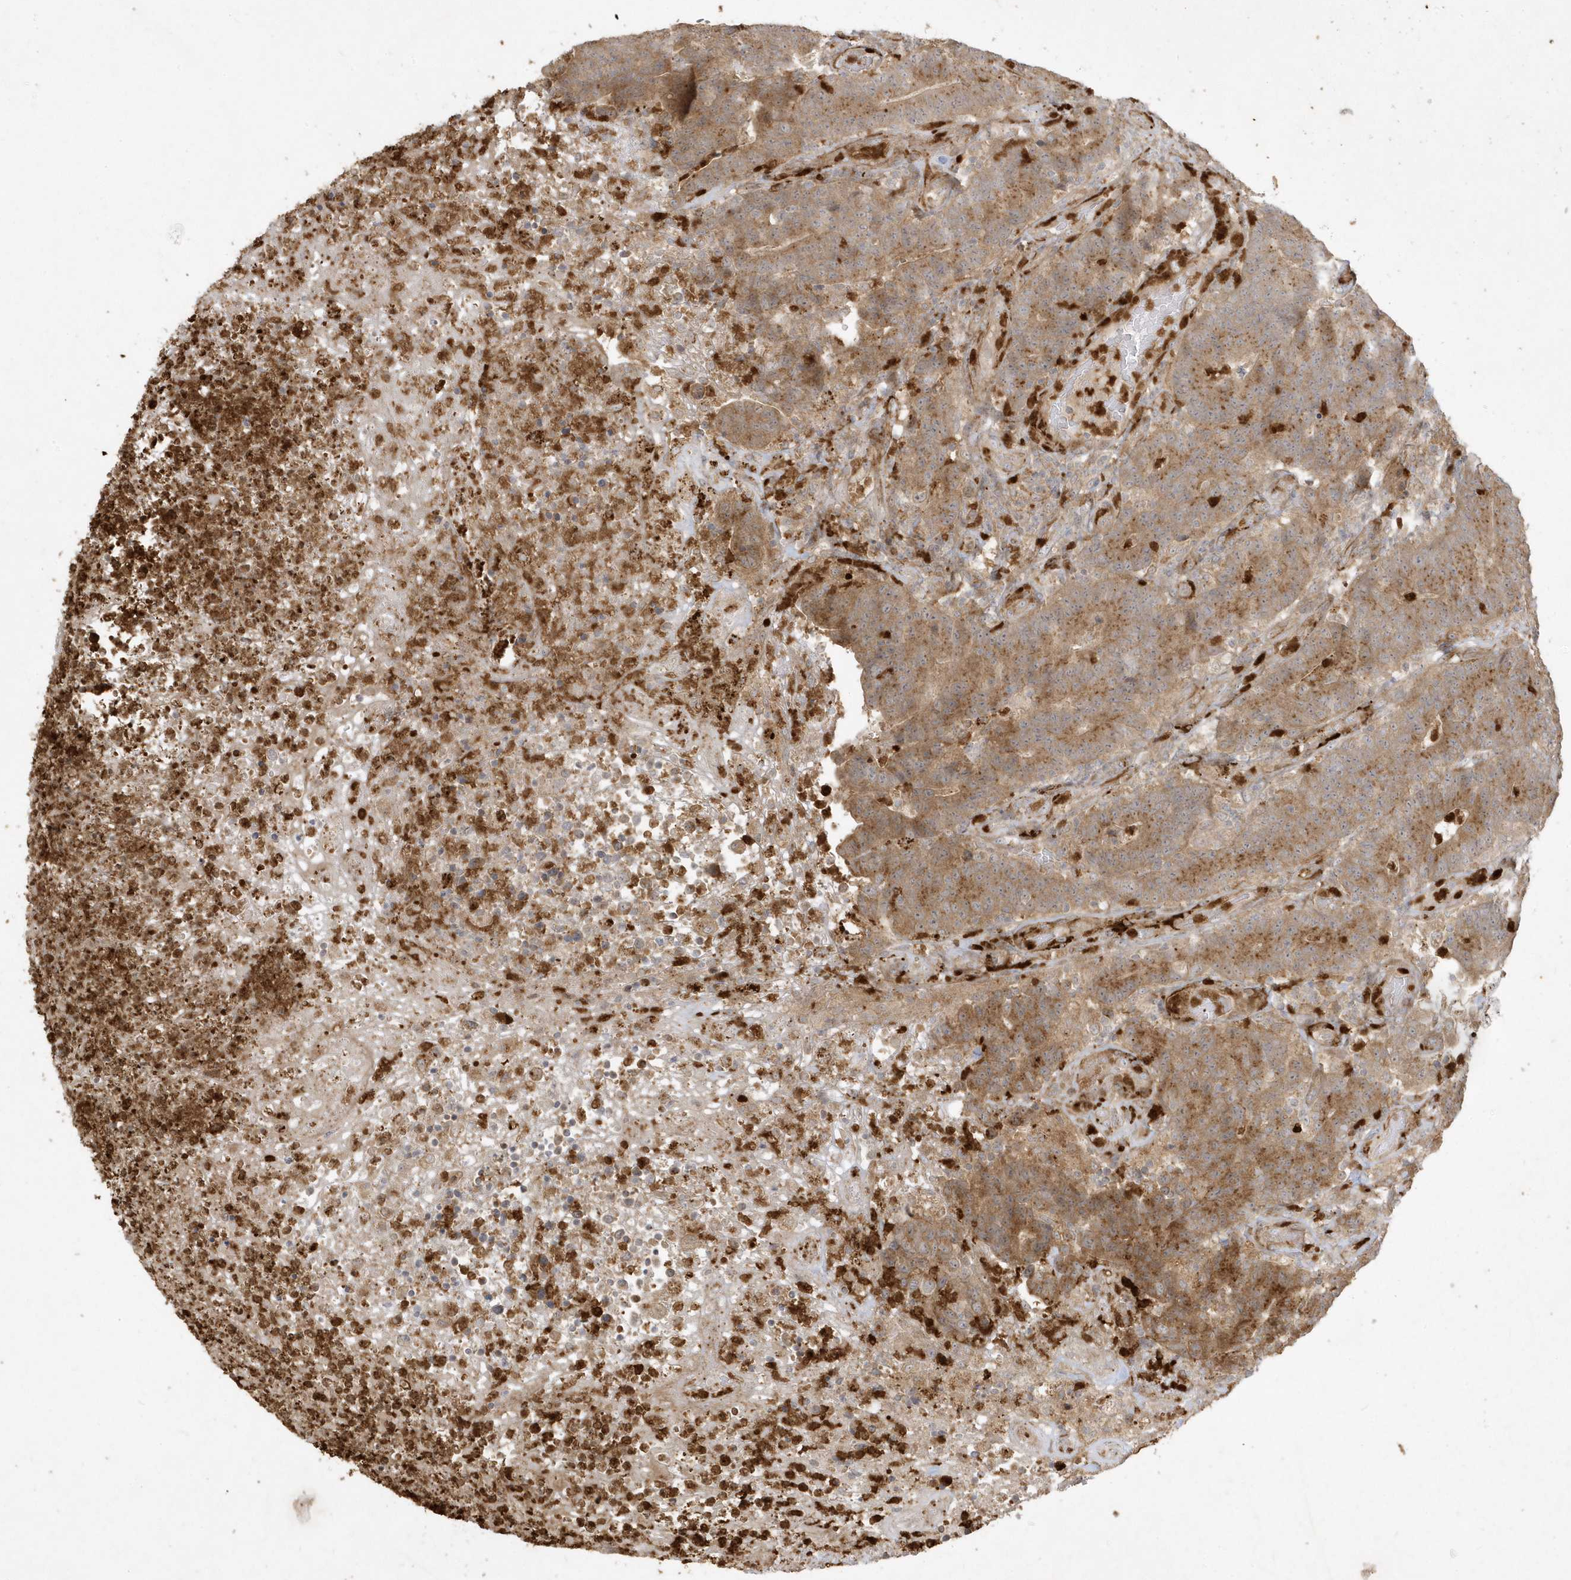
{"staining": {"intensity": "moderate", "quantity": ">75%", "location": "cytoplasmic/membranous"}, "tissue": "colorectal cancer", "cell_type": "Tumor cells", "image_type": "cancer", "snomed": [{"axis": "morphology", "description": "Normal tissue, NOS"}, {"axis": "morphology", "description": "Adenocarcinoma, NOS"}, {"axis": "topography", "description": "Colon"}], "caption": "The image displays immunohistochemical staining of adenocarcinoma (colorectal). There is moderate cytoplasmic/membranous expression is identified in about >75% of tumor cells.", "gene": "IFT57", "patient": {"sex": "female", "age": 75}}